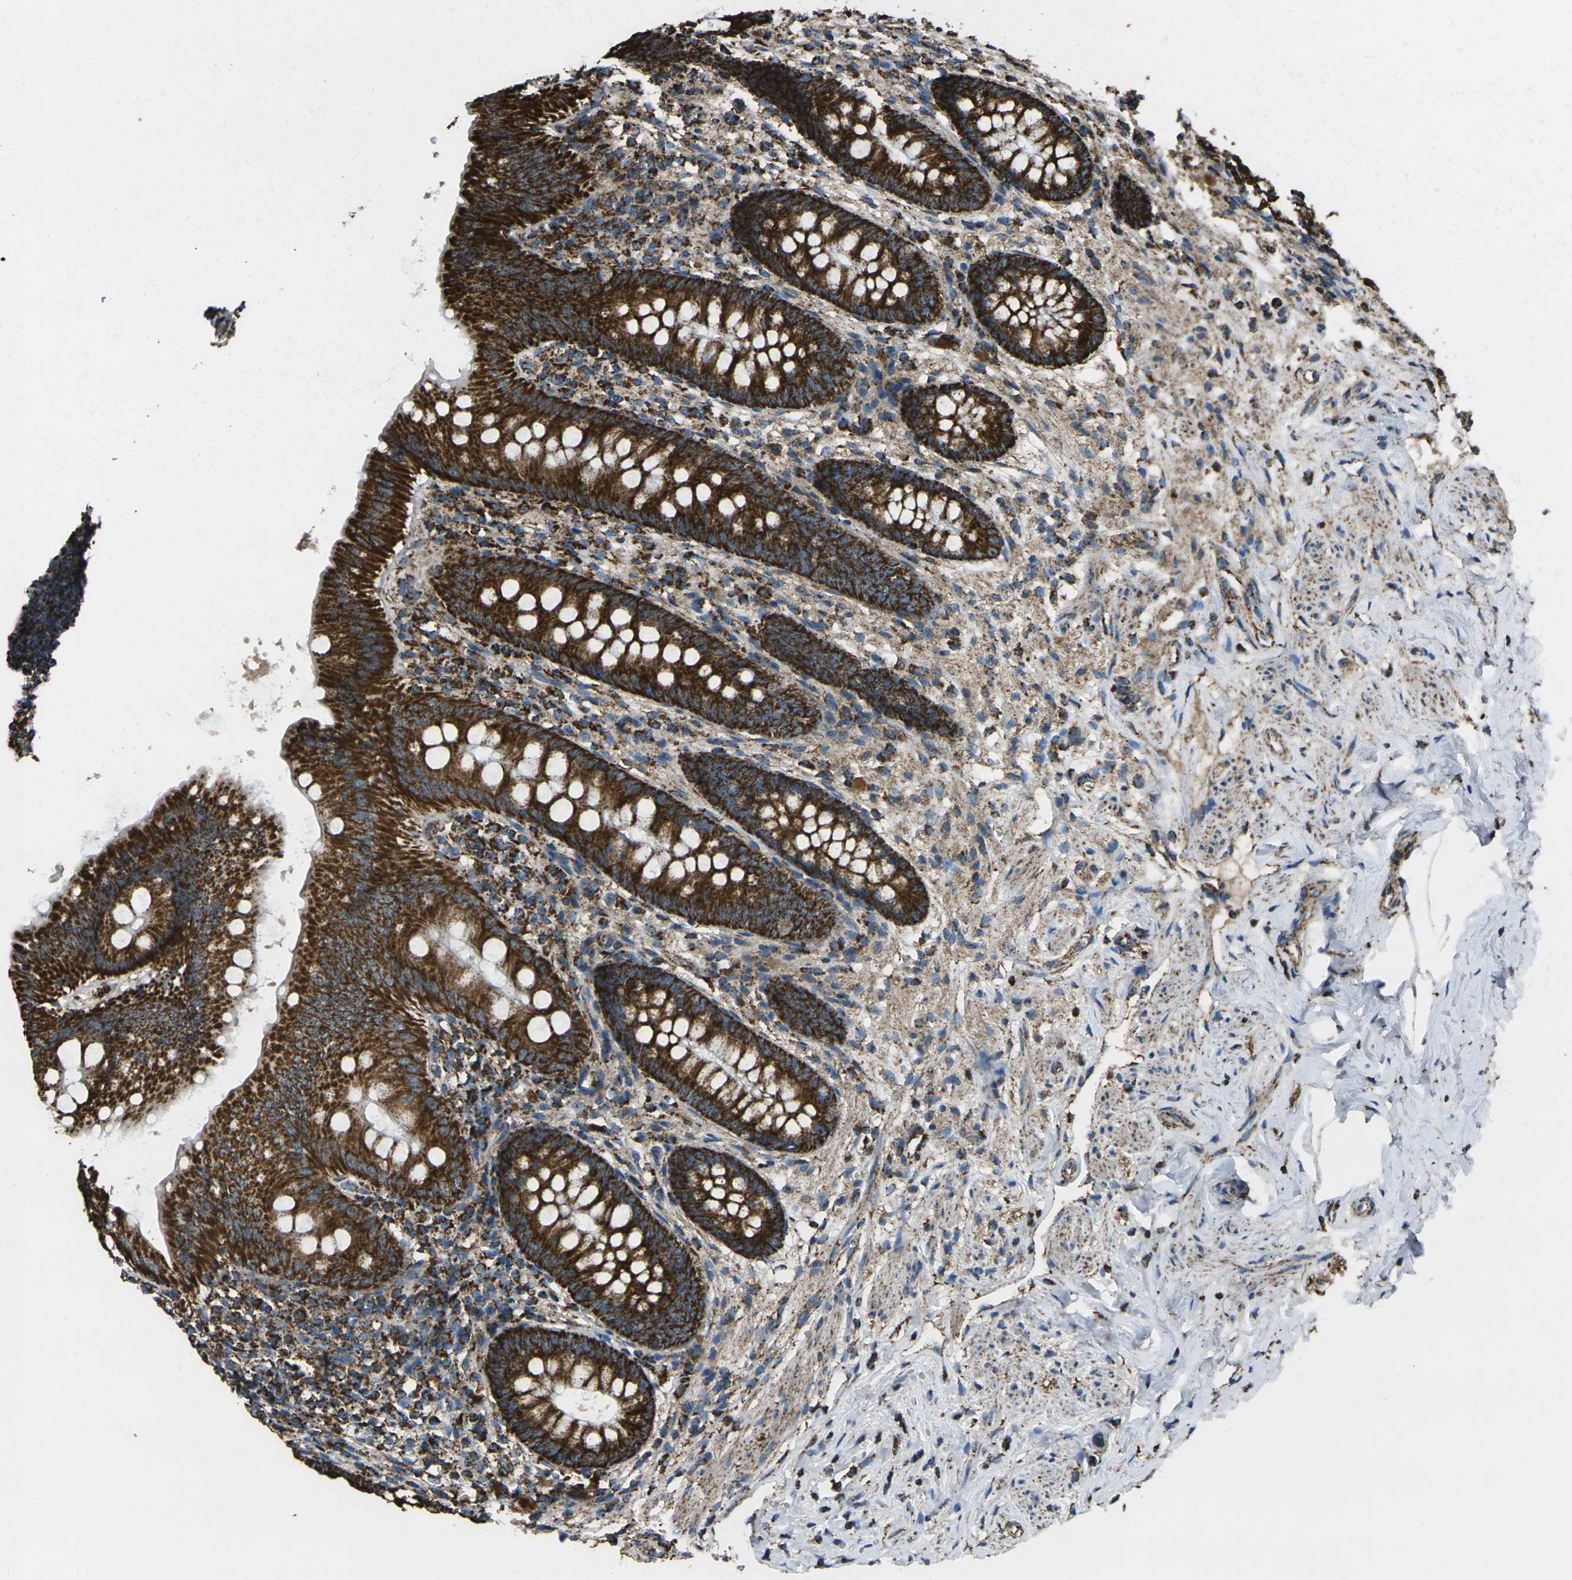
{"staining": {"intensity": "strong", "quantity": ">75%", "location": "cytoplasmic/membranous"}, "tissue": "appendix", "cell_type": "Glandular cells", "image_type": "normal", "snomed": [{"axis": "morphology", "description": "Normal tissue, NOS"}, {"axis": "topography", "description": "Appendix"}], "caption": "Glandular cells exhibit high levels of strong cytoplasmic/membranous staining in about >75% of cells in benign human appendix. The protein is stained brown, and the nuclei are stained in blue (DAB IHC with brightfield microscopy, high magnification).", "gene": "KLHL5", "patient": {"sex": "male", "age": 56}}